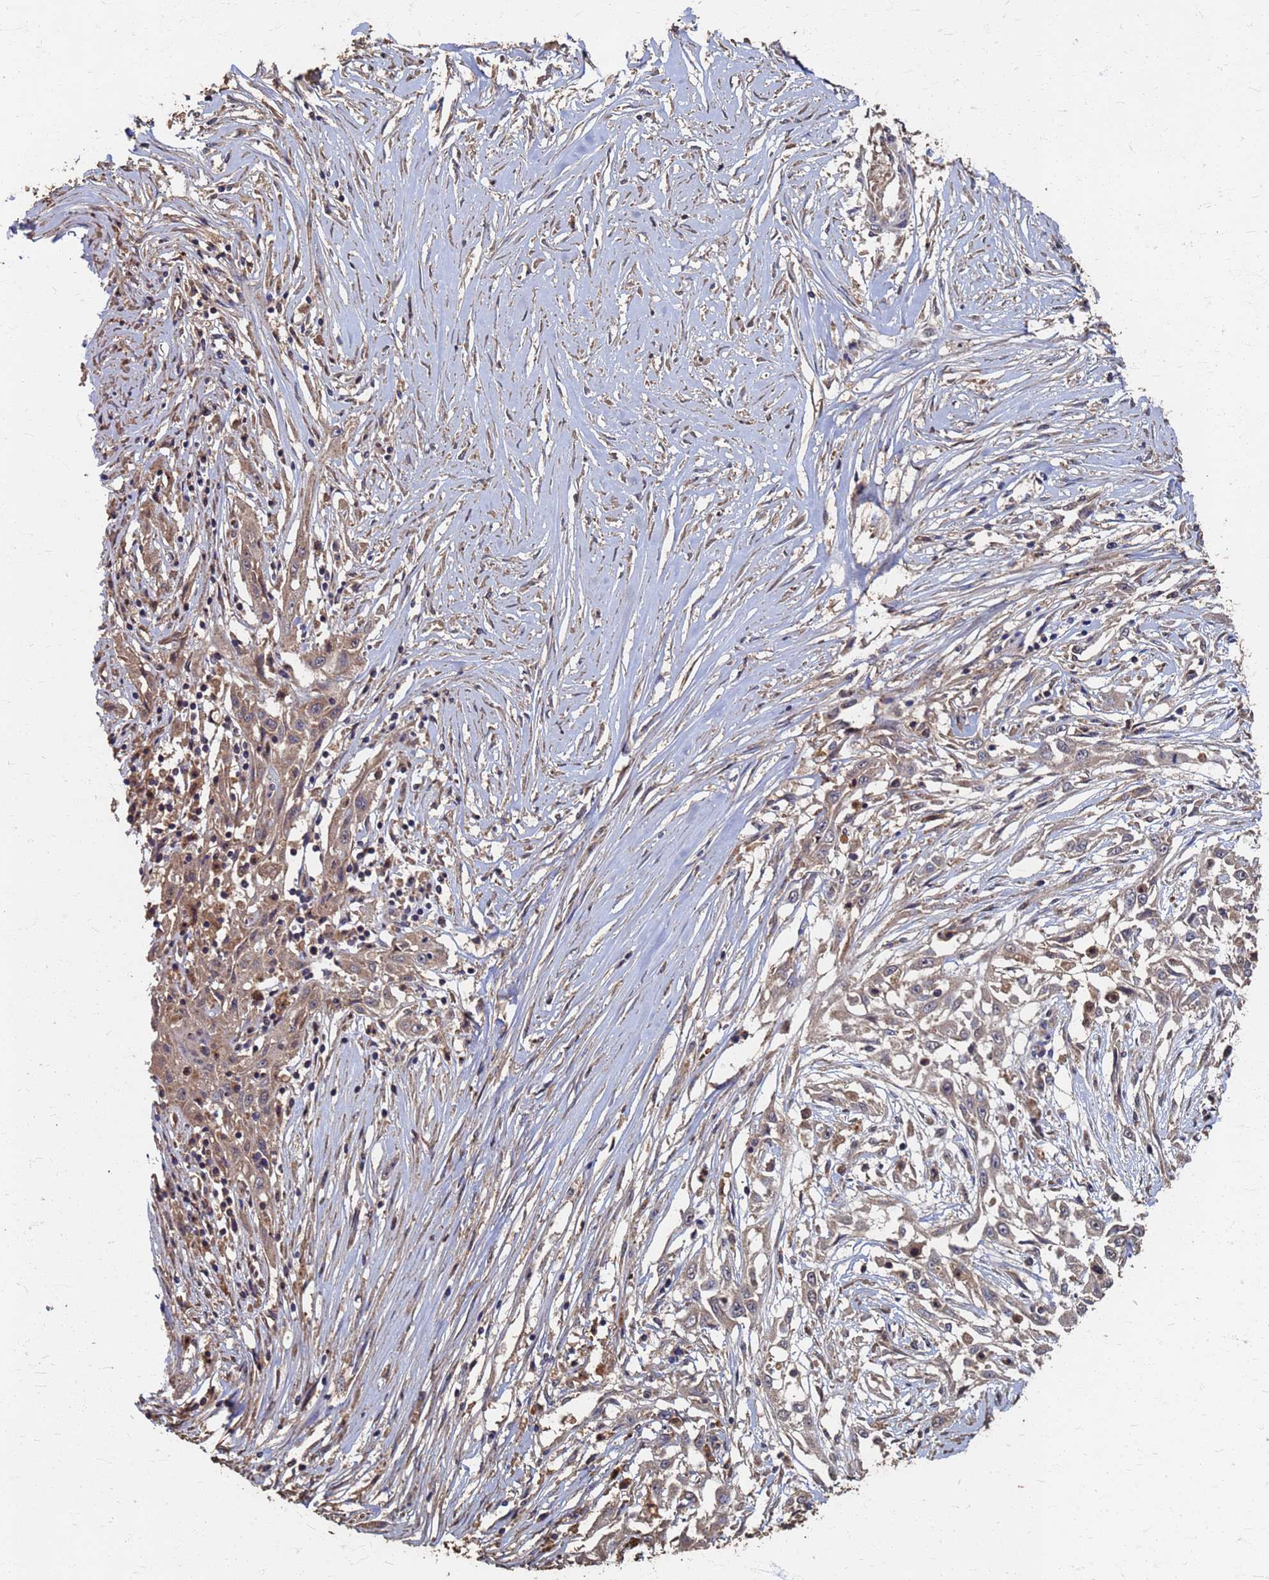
{"staining": {"intensity": "weak", "quantity": ">75%", "location": "cytoplasmic/membranous"}, "tissue": "skin cancer", "cell_type": "Tumor cells", "image_type": "cancer", "snomed": [{"axis": "morphology", "description": "Squamous cell carcinoma, NOS"}, {"axis": "morphology", "description": "Squamous cell carcinoma, metastatic, NOS"}, {"axis": "topography", "description": "Skin"}, {"axis": "topography", "description": "Lymph node"}], "caption": "The micrograph shows staining of skin cancer (squamous cell carcinoma), revealing weak cytoplasmic/membranous protein expression (brown color) within tumor cells.", "gene": "DPH5", "patient": {"sex": "male", "age": 75}}